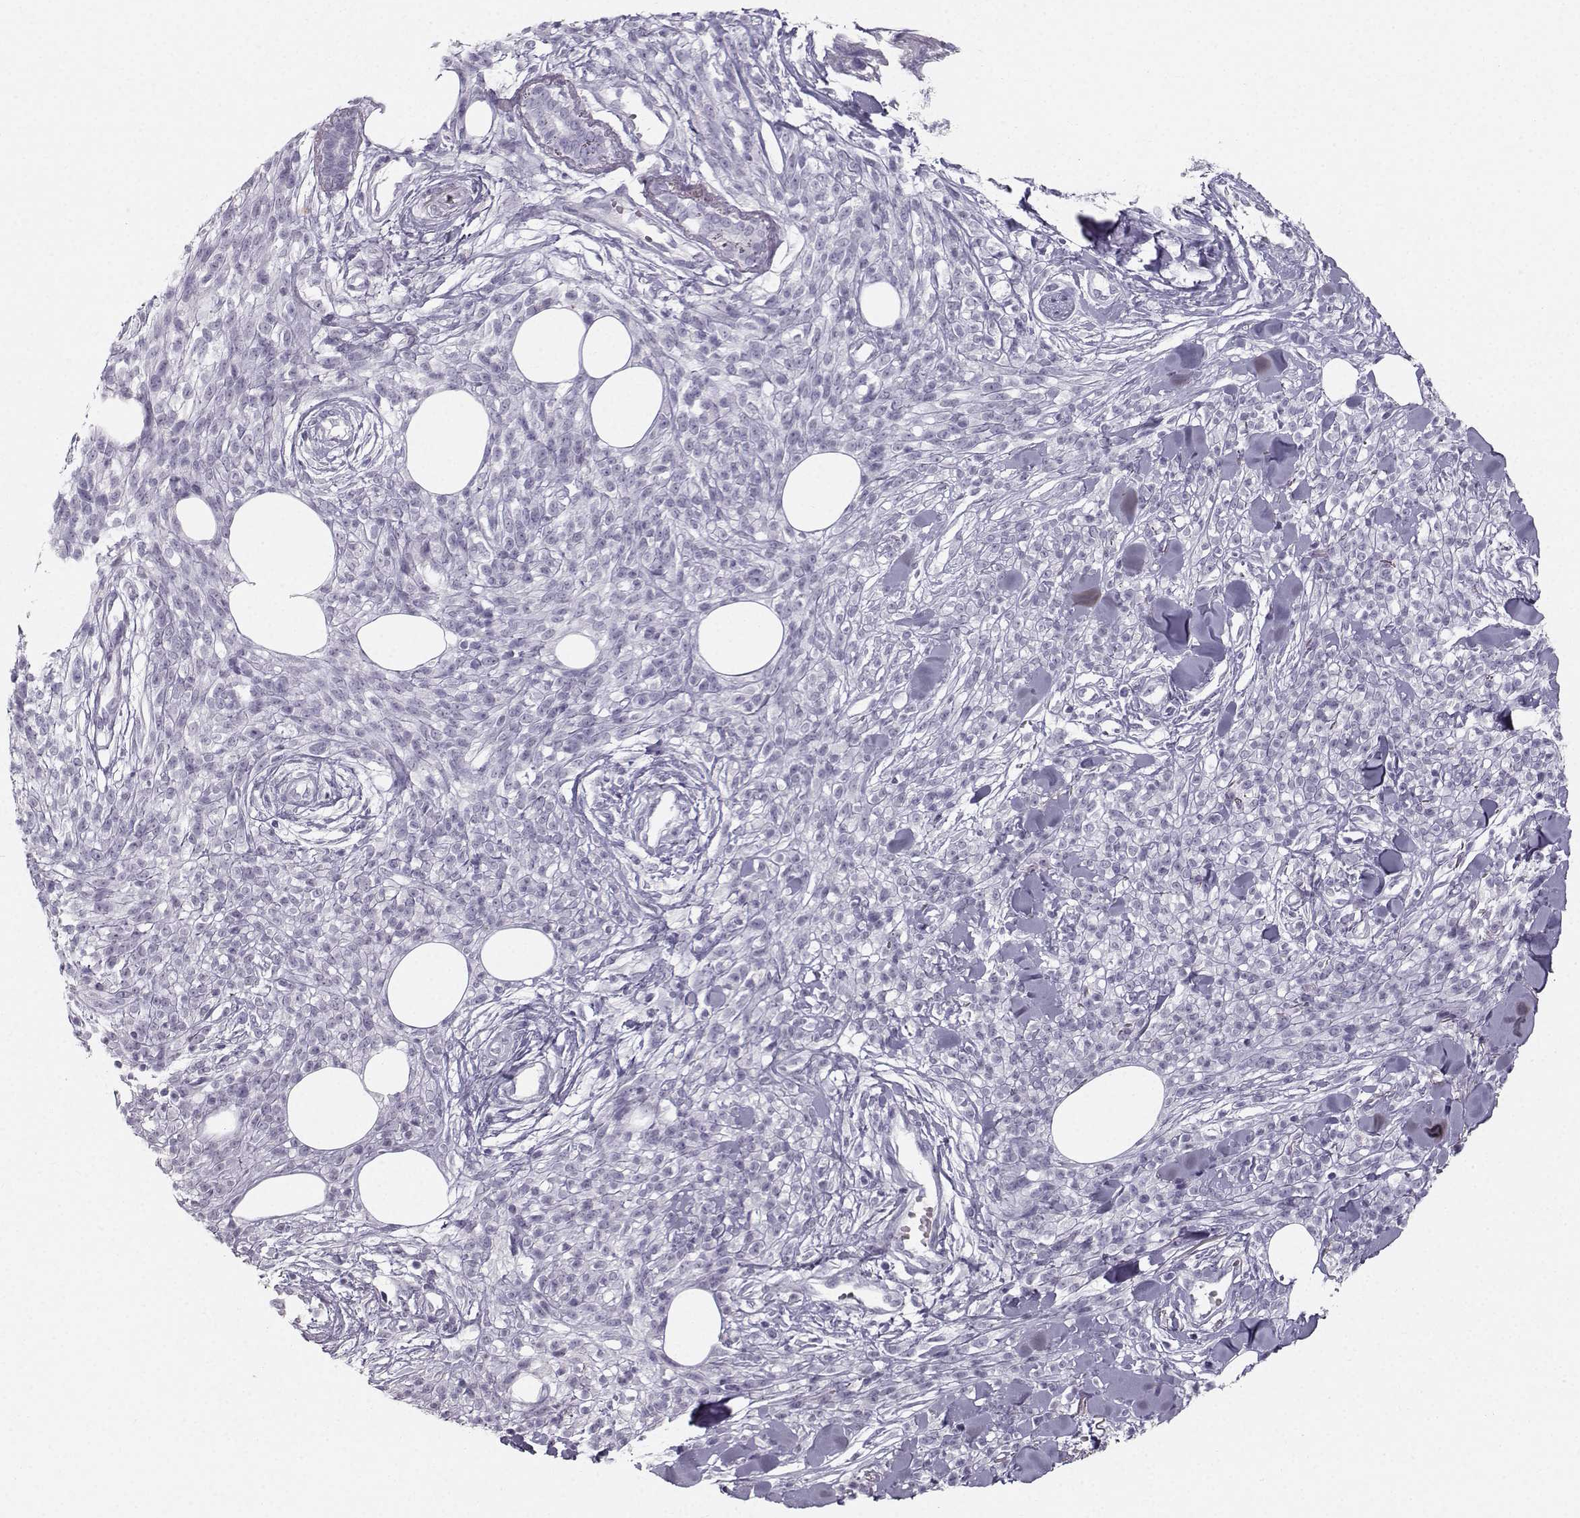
{"staining": {"intensity": "negative", "quantity": "none", "location": "none"}, "tissue": "melanoma", "cell_type": "Tumor cells", "image_type": "cancer", "snomed": [{"axis": "morphology", "description": "Malignant melanoma, NOS"}, {"axis": "topography", "description": "Skin"}, {"axis": "topography", "description": "Skin of trunk"}], "caption": "High power microscopy micrograph of an immunohistochemistry (IHC) micrograph of melanoma, revealing no significant staining in tumor cells.", "gene": "CASR", "patient": {"sex": "male", "age": 74}}